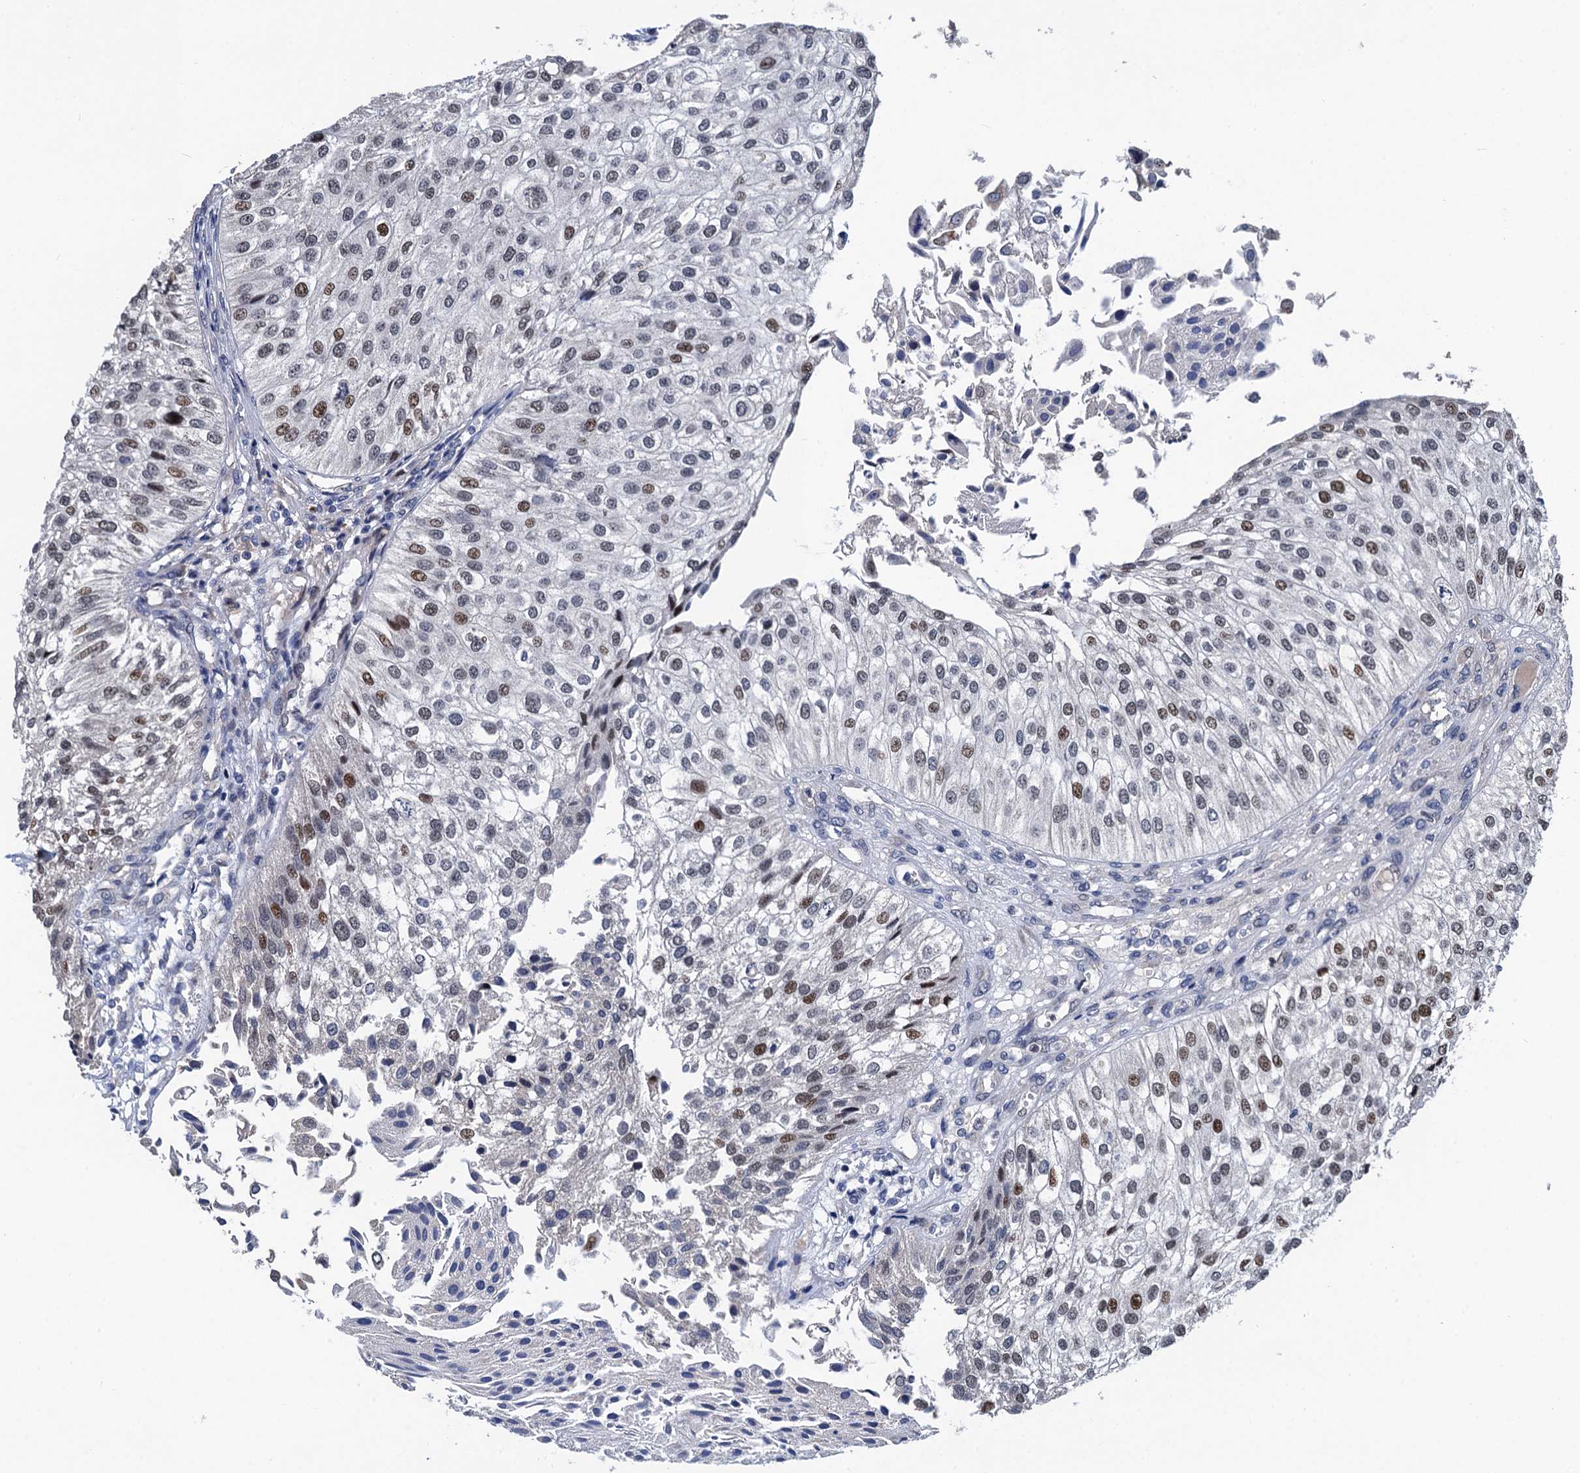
{"staining": {"intensity": "moderate", "quantity": "<25%", "location": "nuclear"}, "tissue": "urothelial cancer", "cell_type": "Tumor cells", "image_type": "cancer", "snomed": [{"axis": "morphology", "description": "Urothelial carcinoma, Low grade"}, {"axis": "topography", "description": "Urinary bladder"}], "caption": "Immunohistochemistry (IHC) image of human urothelial carcinoma (low-grade) stained for a protein (brown), which displays low levels of moderate nuclear positivity in approximately <25% of tumor cells.", "gene": "TSEN34", "patient": {"sex": "female", "age": 89}}